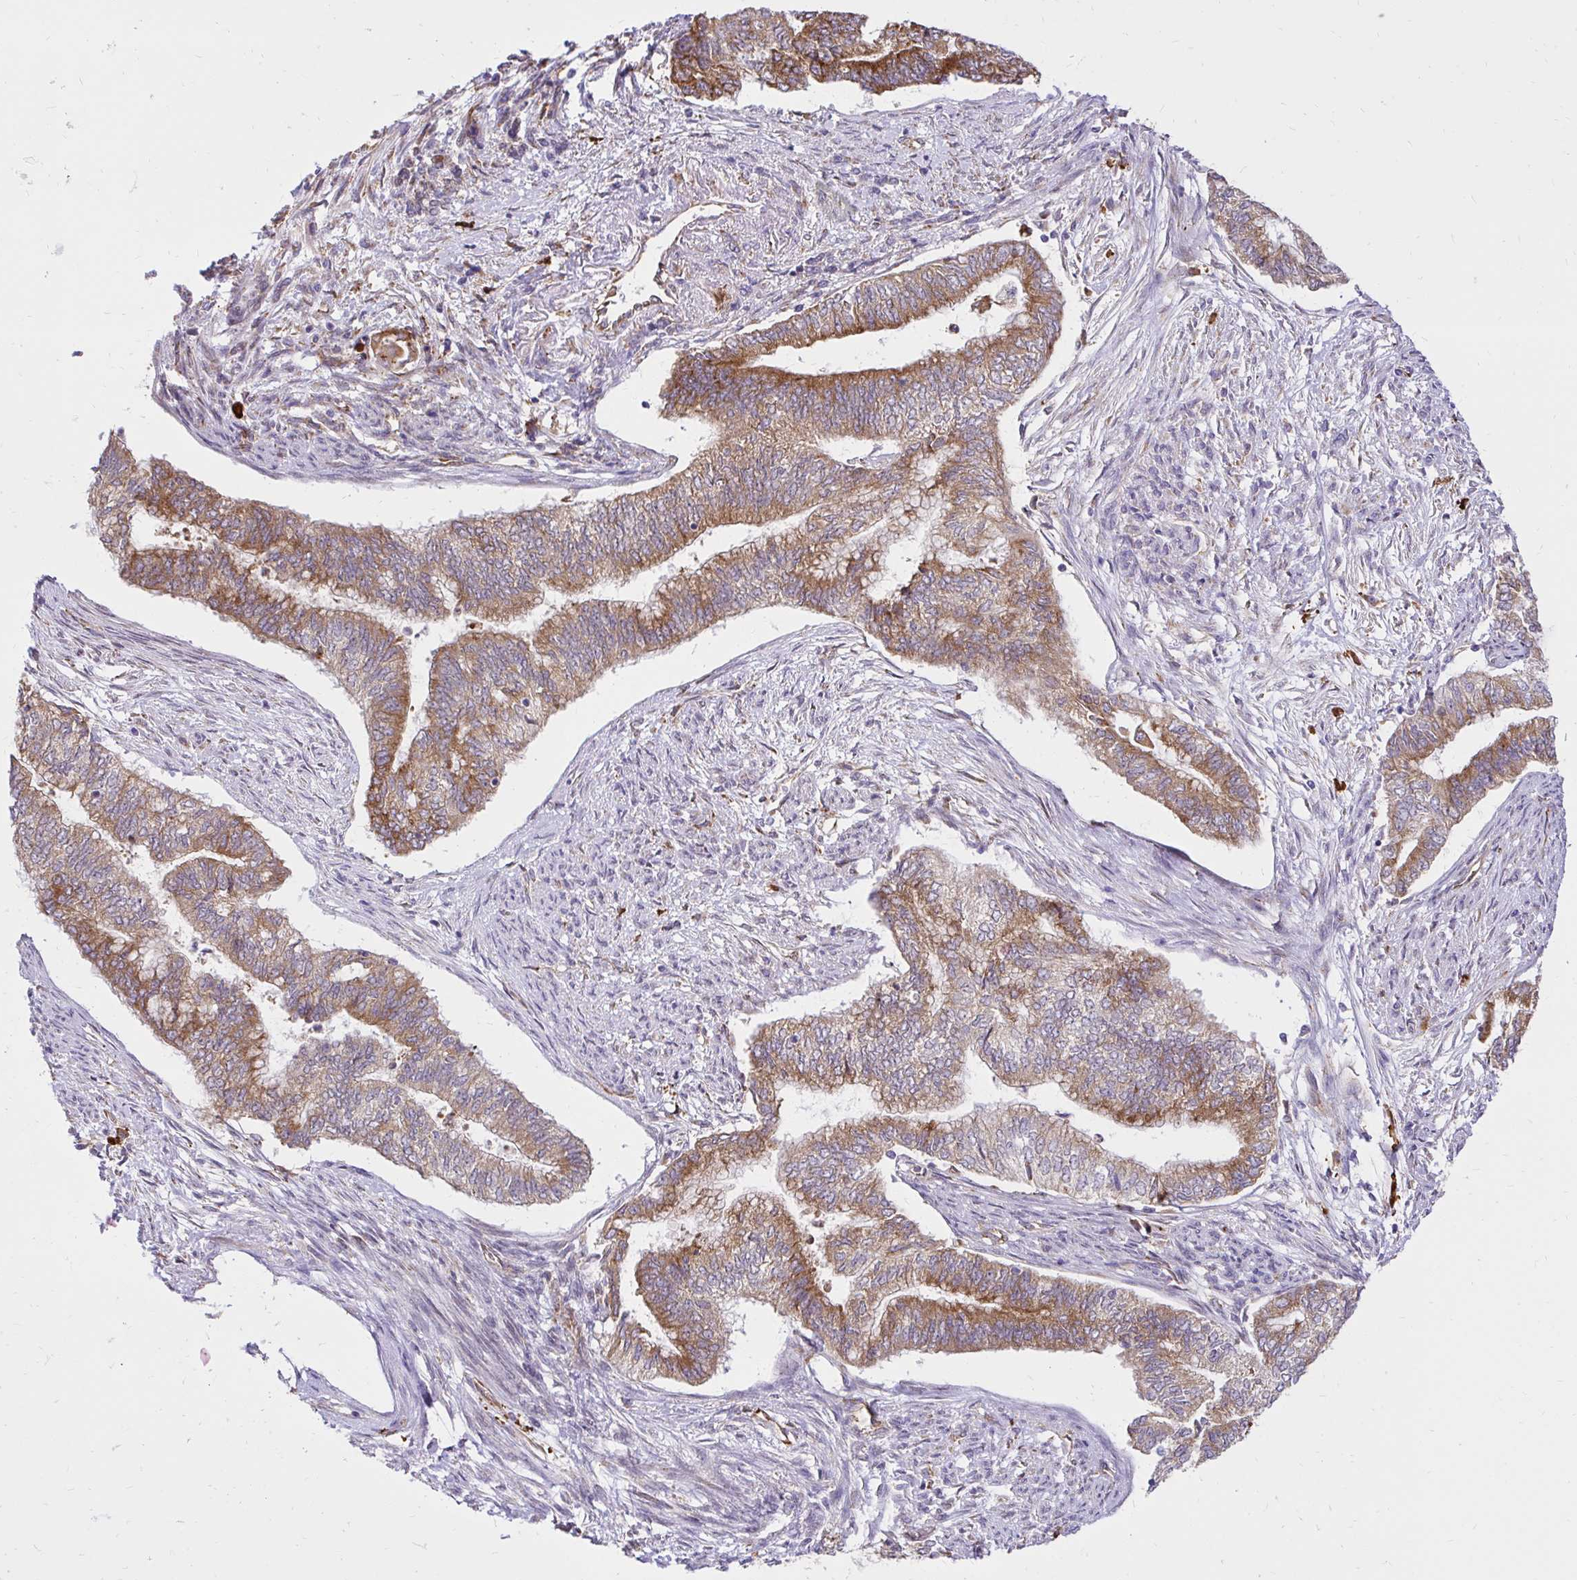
{"staining": {"intensity": "strong", "quantity": ">75%", "location": "cytoplasmic/membranous"}, "tissue": "endometrial cancer", "cell_type": "Tumor cells", "image_type": "cancer", "snomed": [{"axis": "morphology", "description": "Adenocarcinoma, NOS"}, {"axis": "topography", "description": "Endometrium"}], "caption": "Adenocarcinoma (endometrial) stained for a protein reveals strong cytoplasmic/membranous positivity in tumor cells. The protein is stained brown, and the nuclei are stained in blue (DAB (3,3'-diaminobenzidine) IHC with brightfield microscopy, high magnification).", "gene": "NAALAD2", "patient": {"sex": "female", "age": 65}}